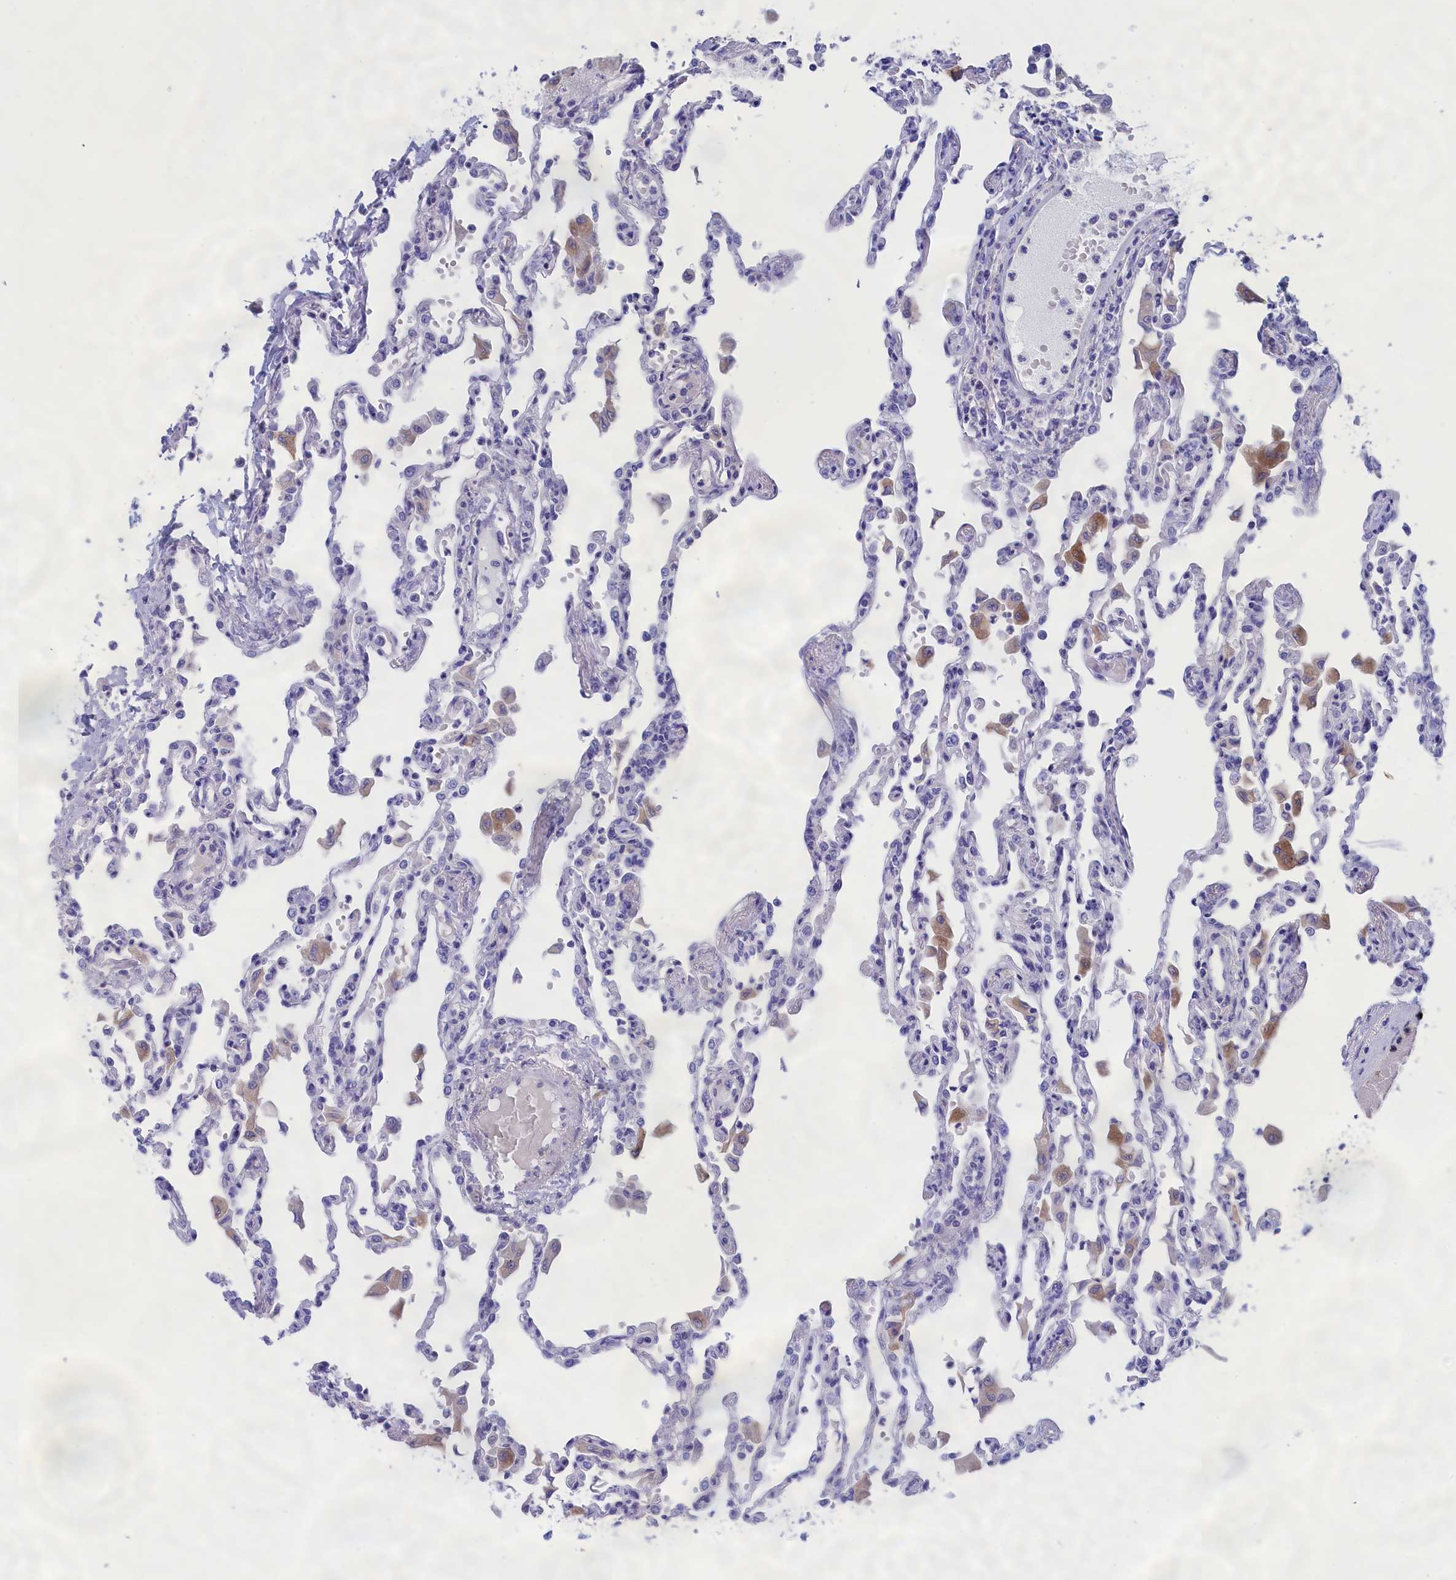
{"staining": {"intensity": "negative", "quantity": "none", "location": "none"}, "tissue": "lung", "cell_type": "Alveolar cells", "image_type": "normal", "snomed": [{"axis": "morphology", "description": "Normal tissue, NOS"}, {"axis": "topography", "description": "Bronchus"}, {"axis": "topography", "description": "Lung"}], "caption": "Immunohistochemistry of normal lung shows no staining in alveolar cells. (DAB immunohistochemistry (IHC) visualized using brightfield microscopy, high magnification).", "gene": "VPS35L", "patient": {"sex": "female", "age": 49}}